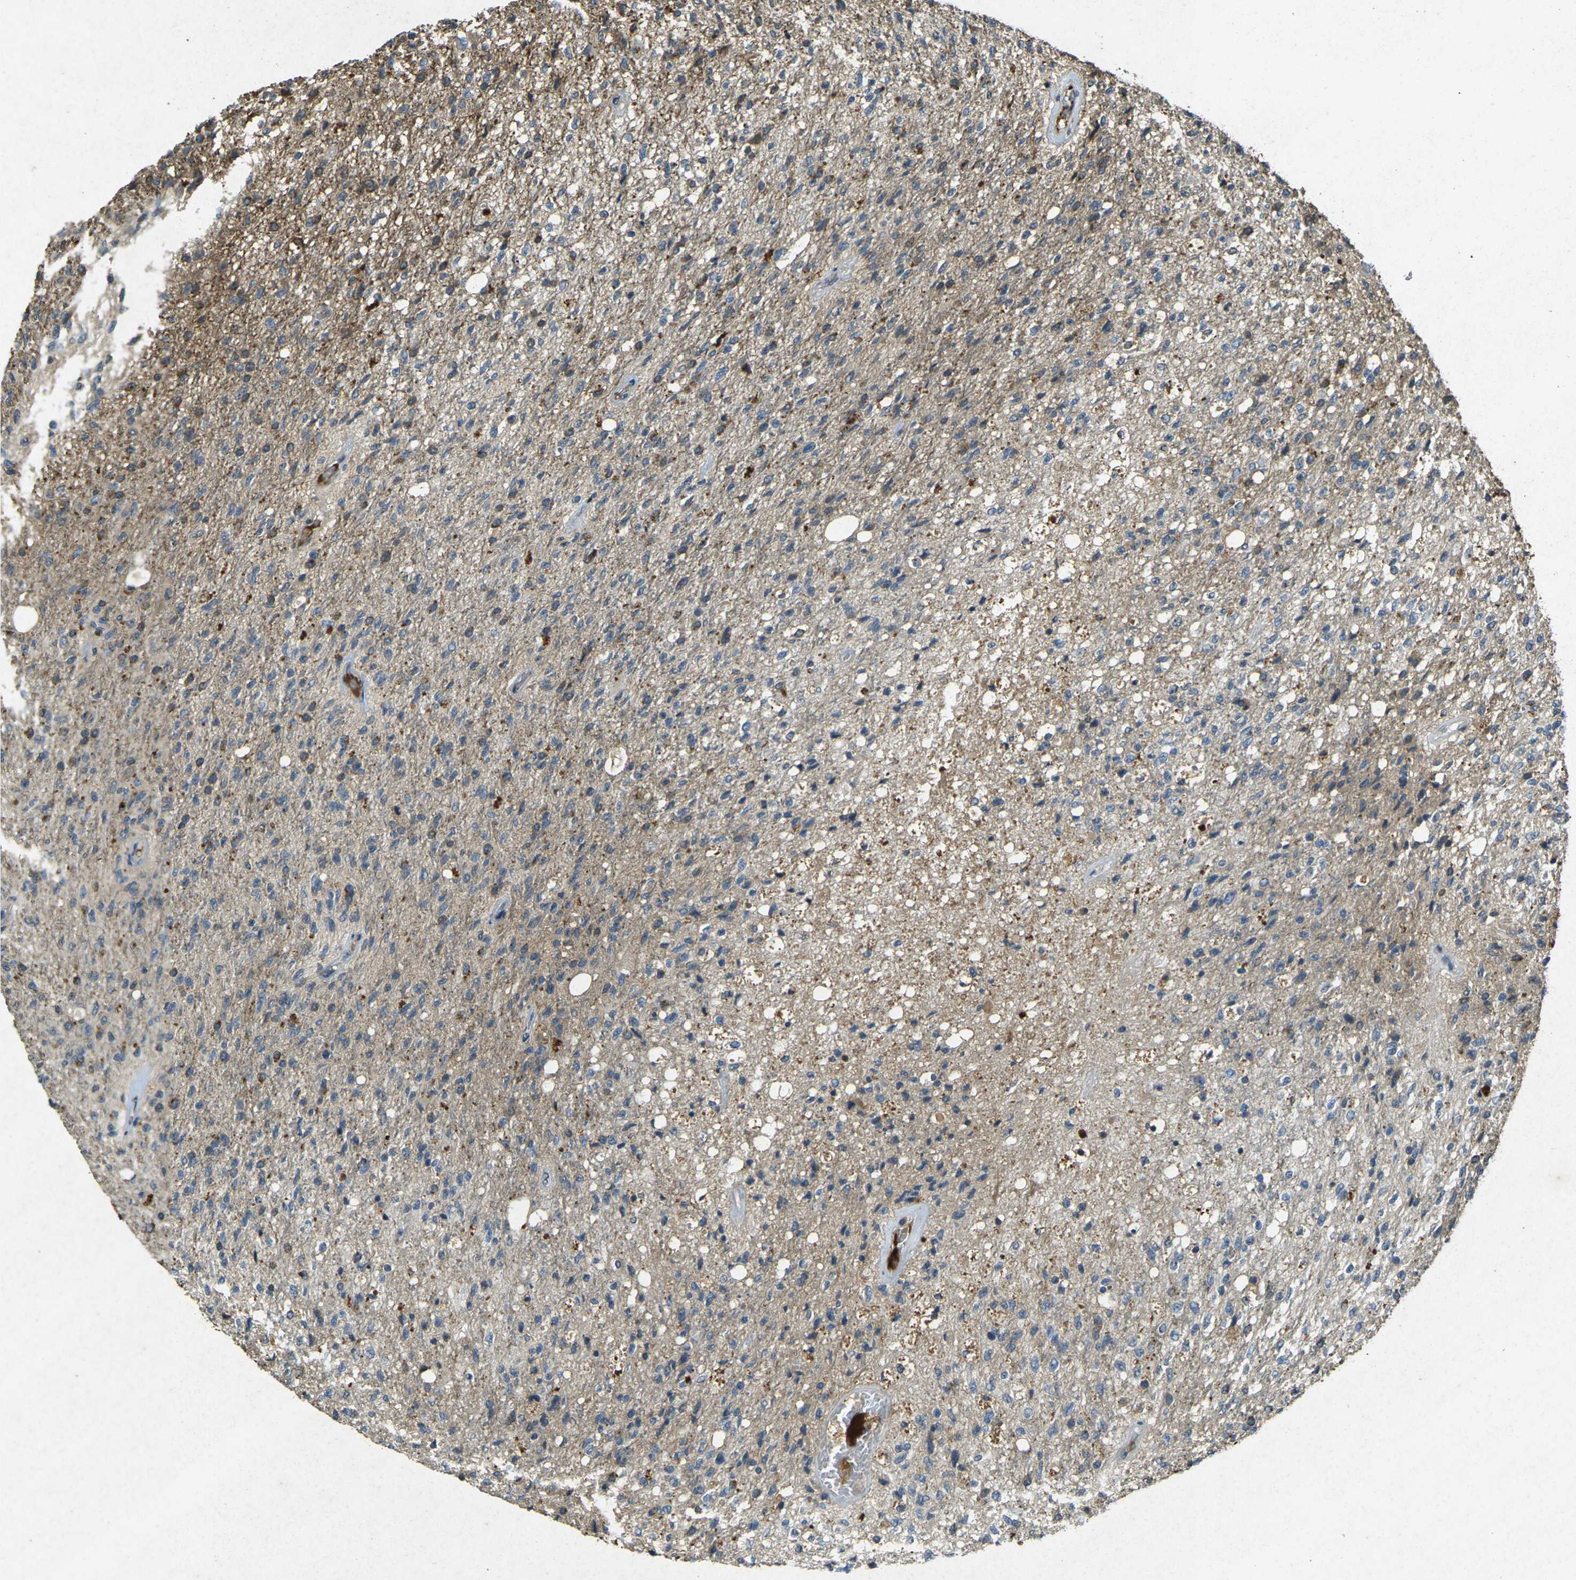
{"staining": {"intensity": "moderate", "quantity": "<25%", "location": "cytoplasmic/membranous"}, "tissue": "glioma", "cell_type": "Tumor cells", "image_type": "cancer", "snomed": [{"axis": "morphology", "description": "Normal tissue, NOS"}, {"axis": "morphology", "description": "Glioma, malignant, High grade"}, {"axis": "topography", "description": "Cerebral cortex"}], "caption": "IHC photomicrograph of neoplastic tissue: high-grade glioma (malignant) stained using immunohistochemistry demonstrates low levels of moderate protein expression localized specifically in the cytoplasmic/membranous of tumor cells, appearing as a cytoplasmic/membranous brown color.", "gene": "RGMA", "patient": {"sex": "male", "age": 77}}